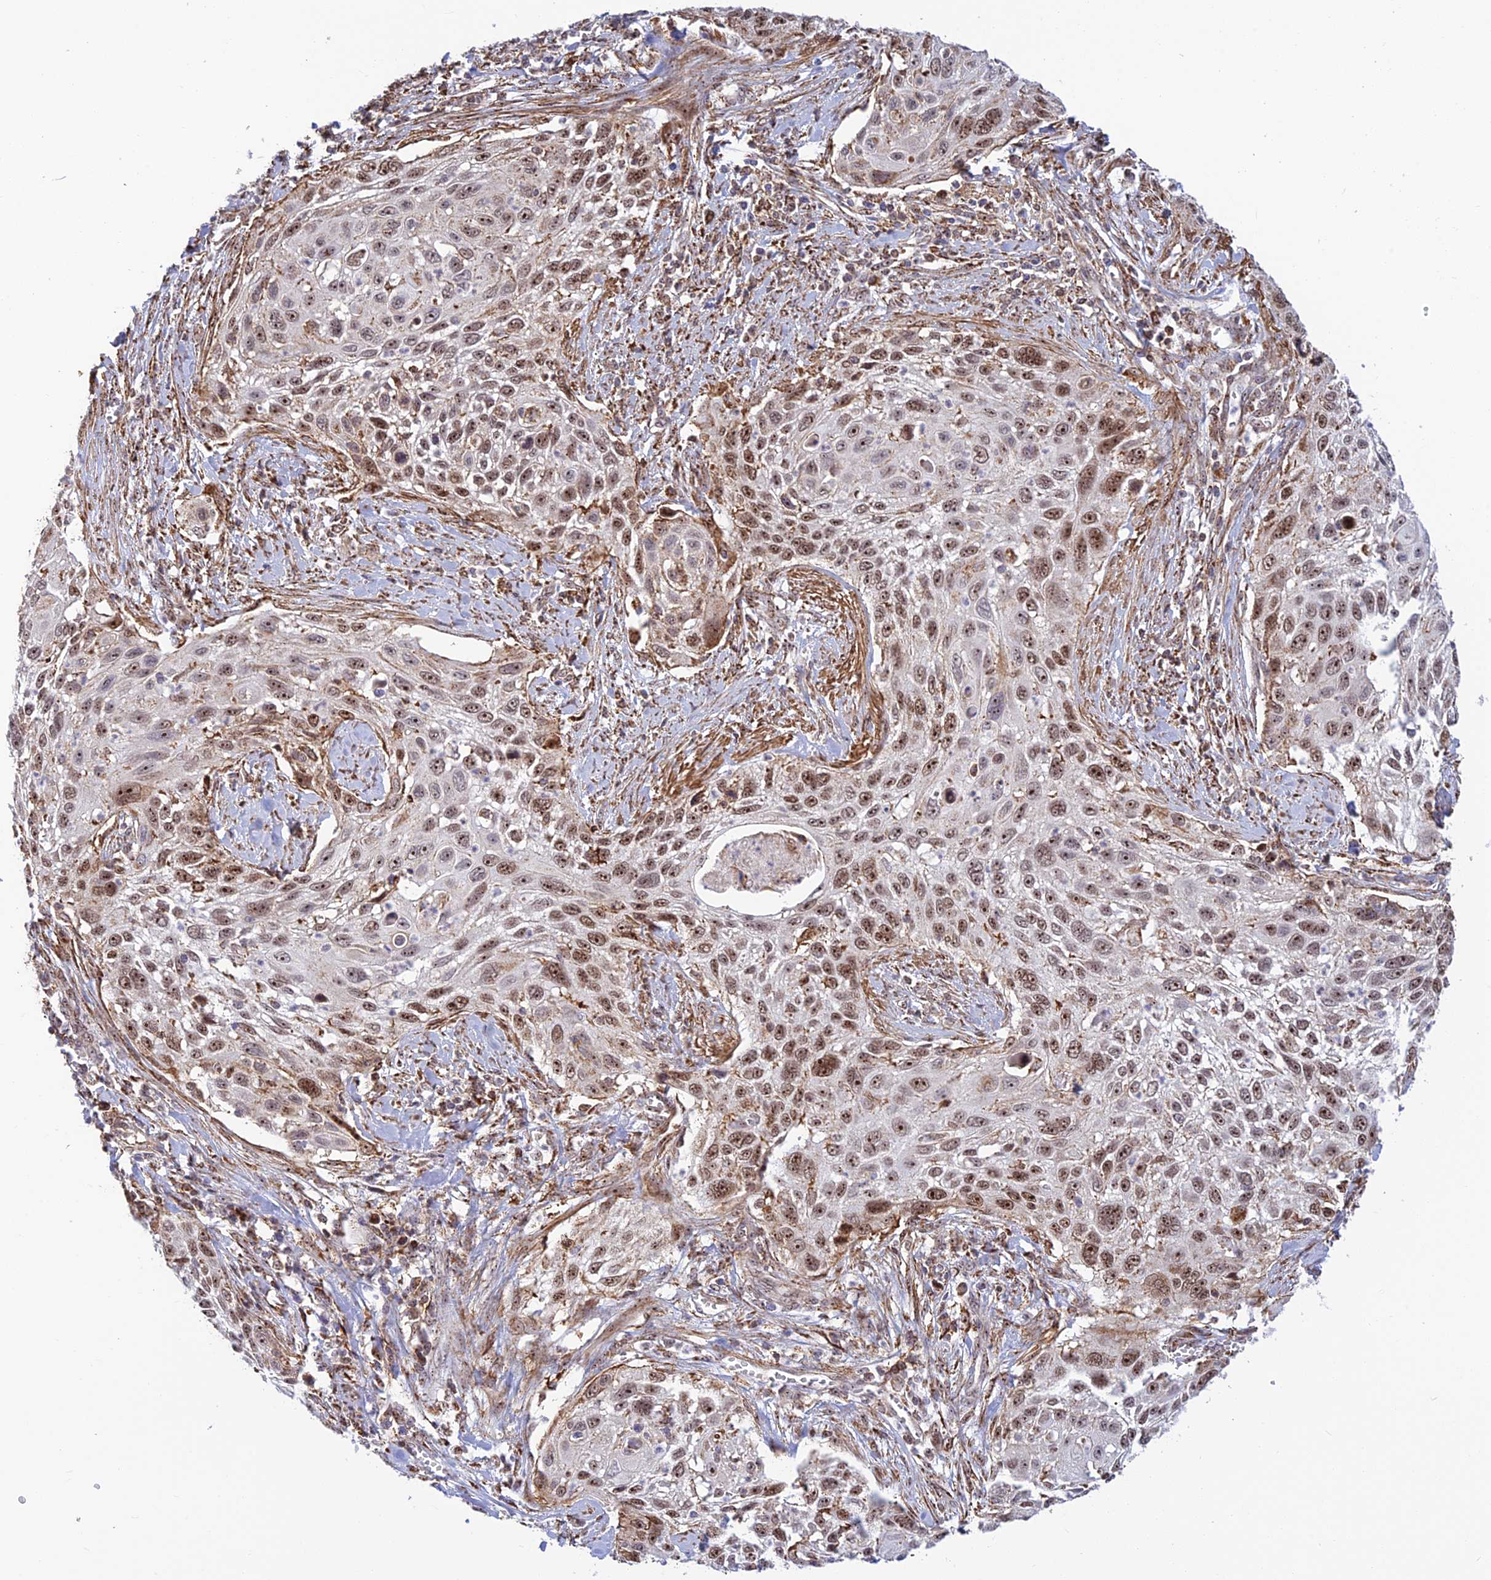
{"staining": {"intensity": "moderate", "quantity": ">75%", "location": "nuclear"}, "tissue": "cervical cancer", "cell_type": "Tumor cells", "image_type": "cancer", "snomed": [{"axis": "morphology", "description": "Squamous cell carcinoma, NOS"}, {"axis": "topography", "description": "Cervix"}], "caption": "IHC (DAB (3,3'-diaminobenzidine)) staining of squamous cell carcinoma (cervical) exhibits moderate nuclear protein expression in about >75% of tumor cells.", "gene": "POLR1G", "patient": {"sex": "female", "age": 70}}